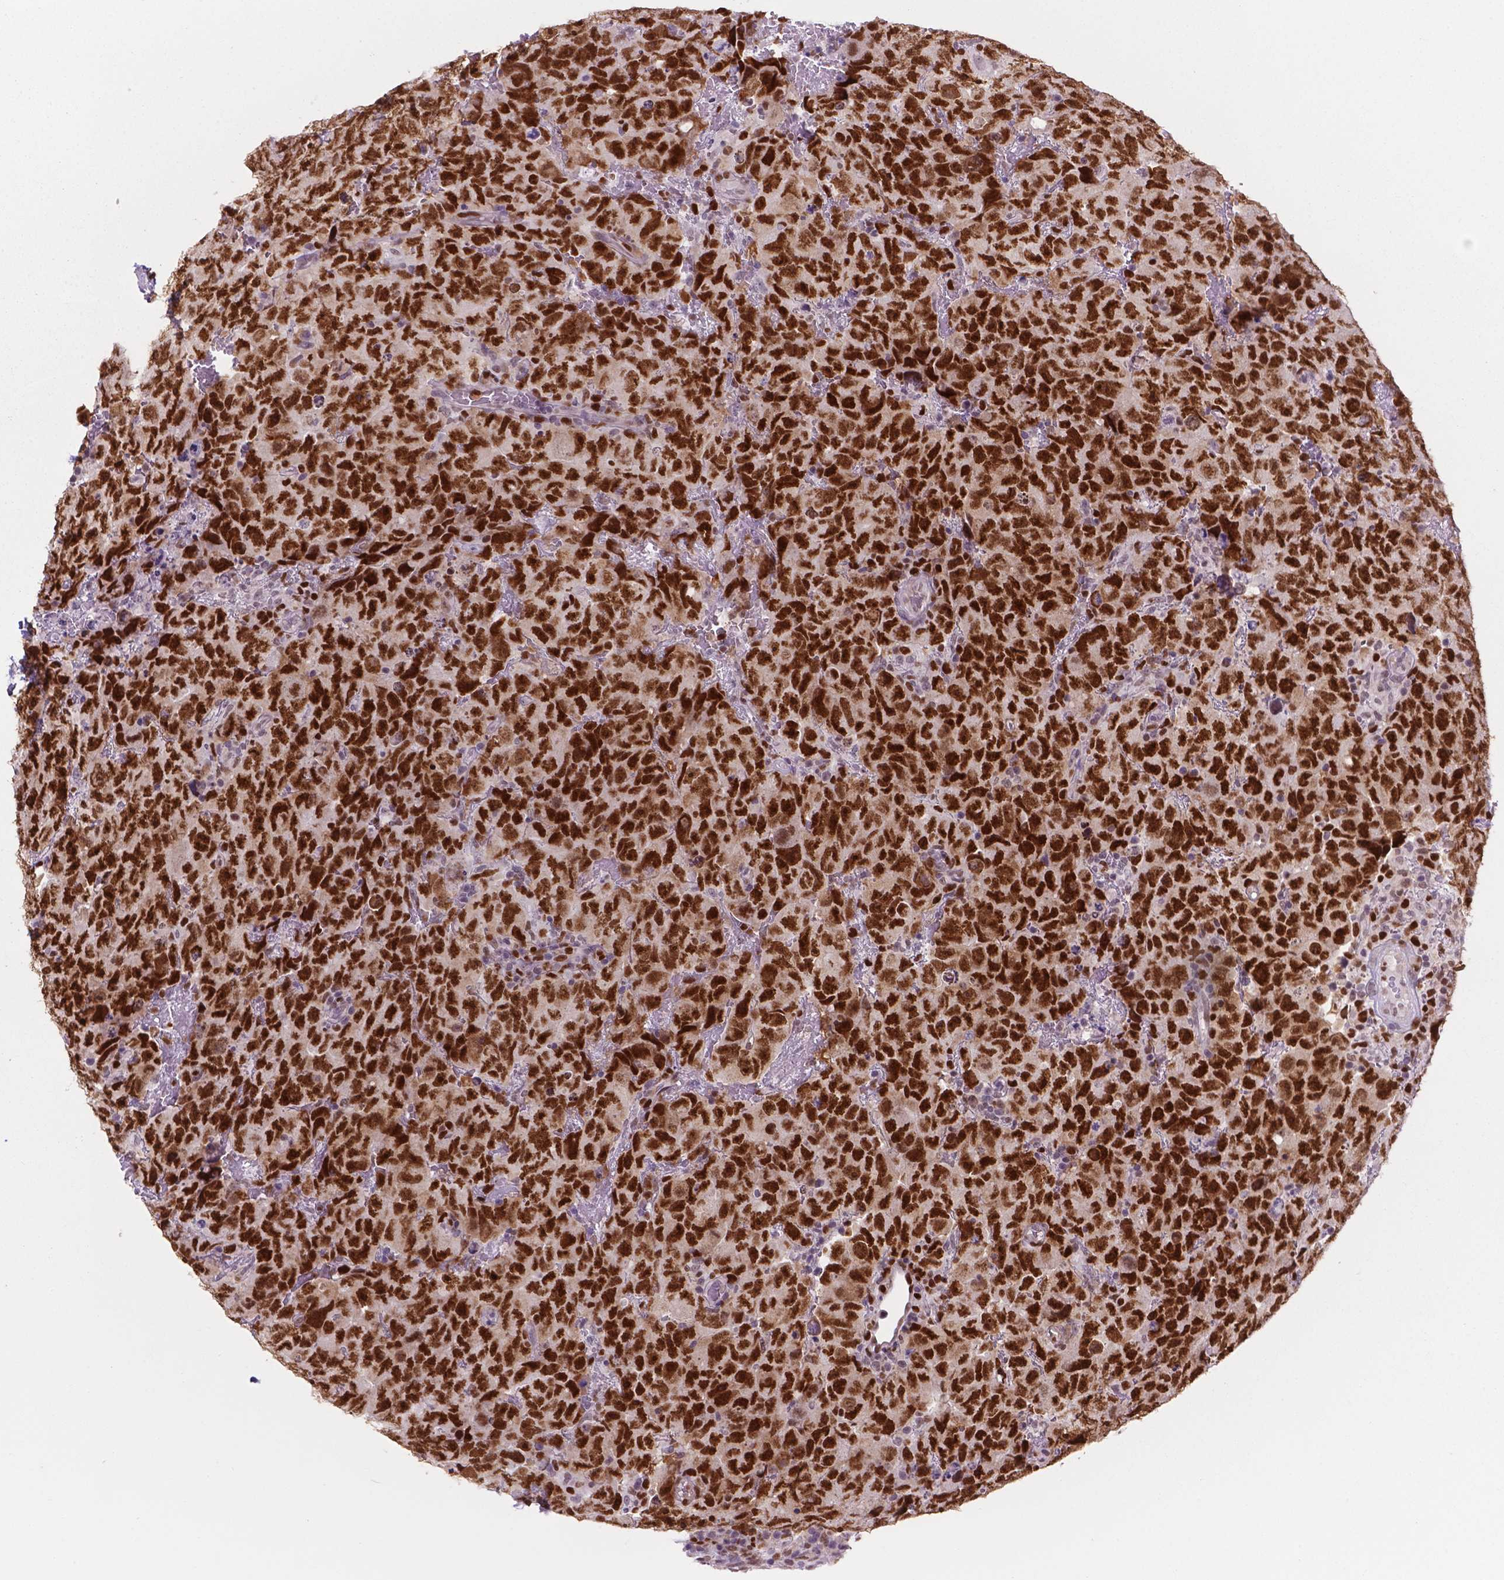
{"staining": {"intensity": "strong", "quantity": ">75%", "location": "nuclear"}, "tissue": "testis cancer", "cell_type": "Tumor cells", "image_type": "cancer", "snomed": [{"axis": "morphology", "description": "Carcinoma, Embryonal, NOS"}, {"axis": "topography", "description": "Testis"}], "caption": "The image displays immunohistochemical staining of embryonal carcinoma (testis). There is strong nuclear positivity is identified in about >75% of tumor cells.", "gene": "NCAPH2", "patient": {"sex": "male", "age": 24}}